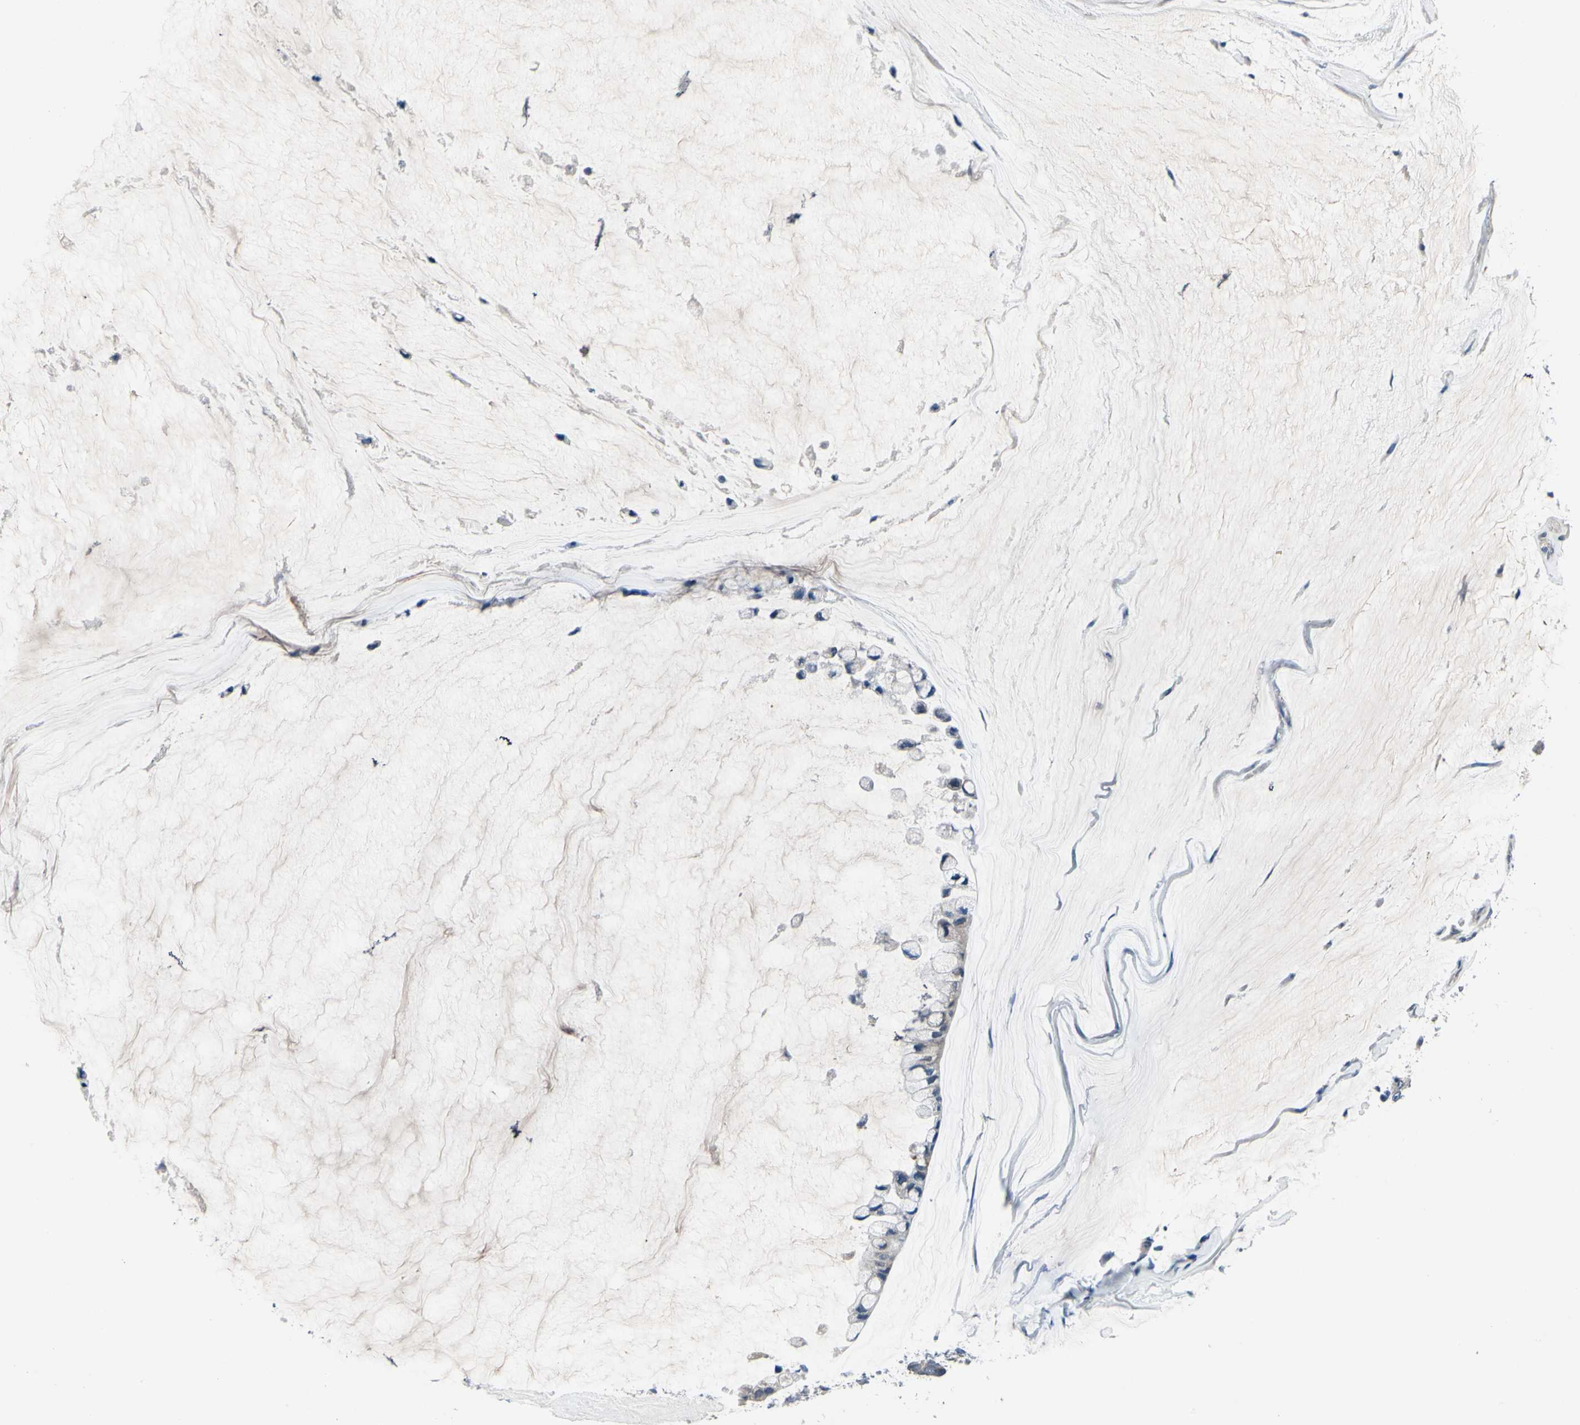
{"staining": {"intensity": "negative", "quantity": "none", "location": "none"}, "tissue": "ovarian cancer", "cell_type": "Tumor cells", "image_type": "cancer", "snomed": [{"axis": "morphology", "description": "Cystadenocarcinoma, mucinous, NOS"}, {"axis": "topography", "description": "Ovary"}], "caption": "Immunohistochemistry histopathology image of human ovarian cancer stained for a protein (brown), which exhibits no expression in tumor cells.", "gene": "SELENOK", "patient": {"sex": "female", "age": 39}}